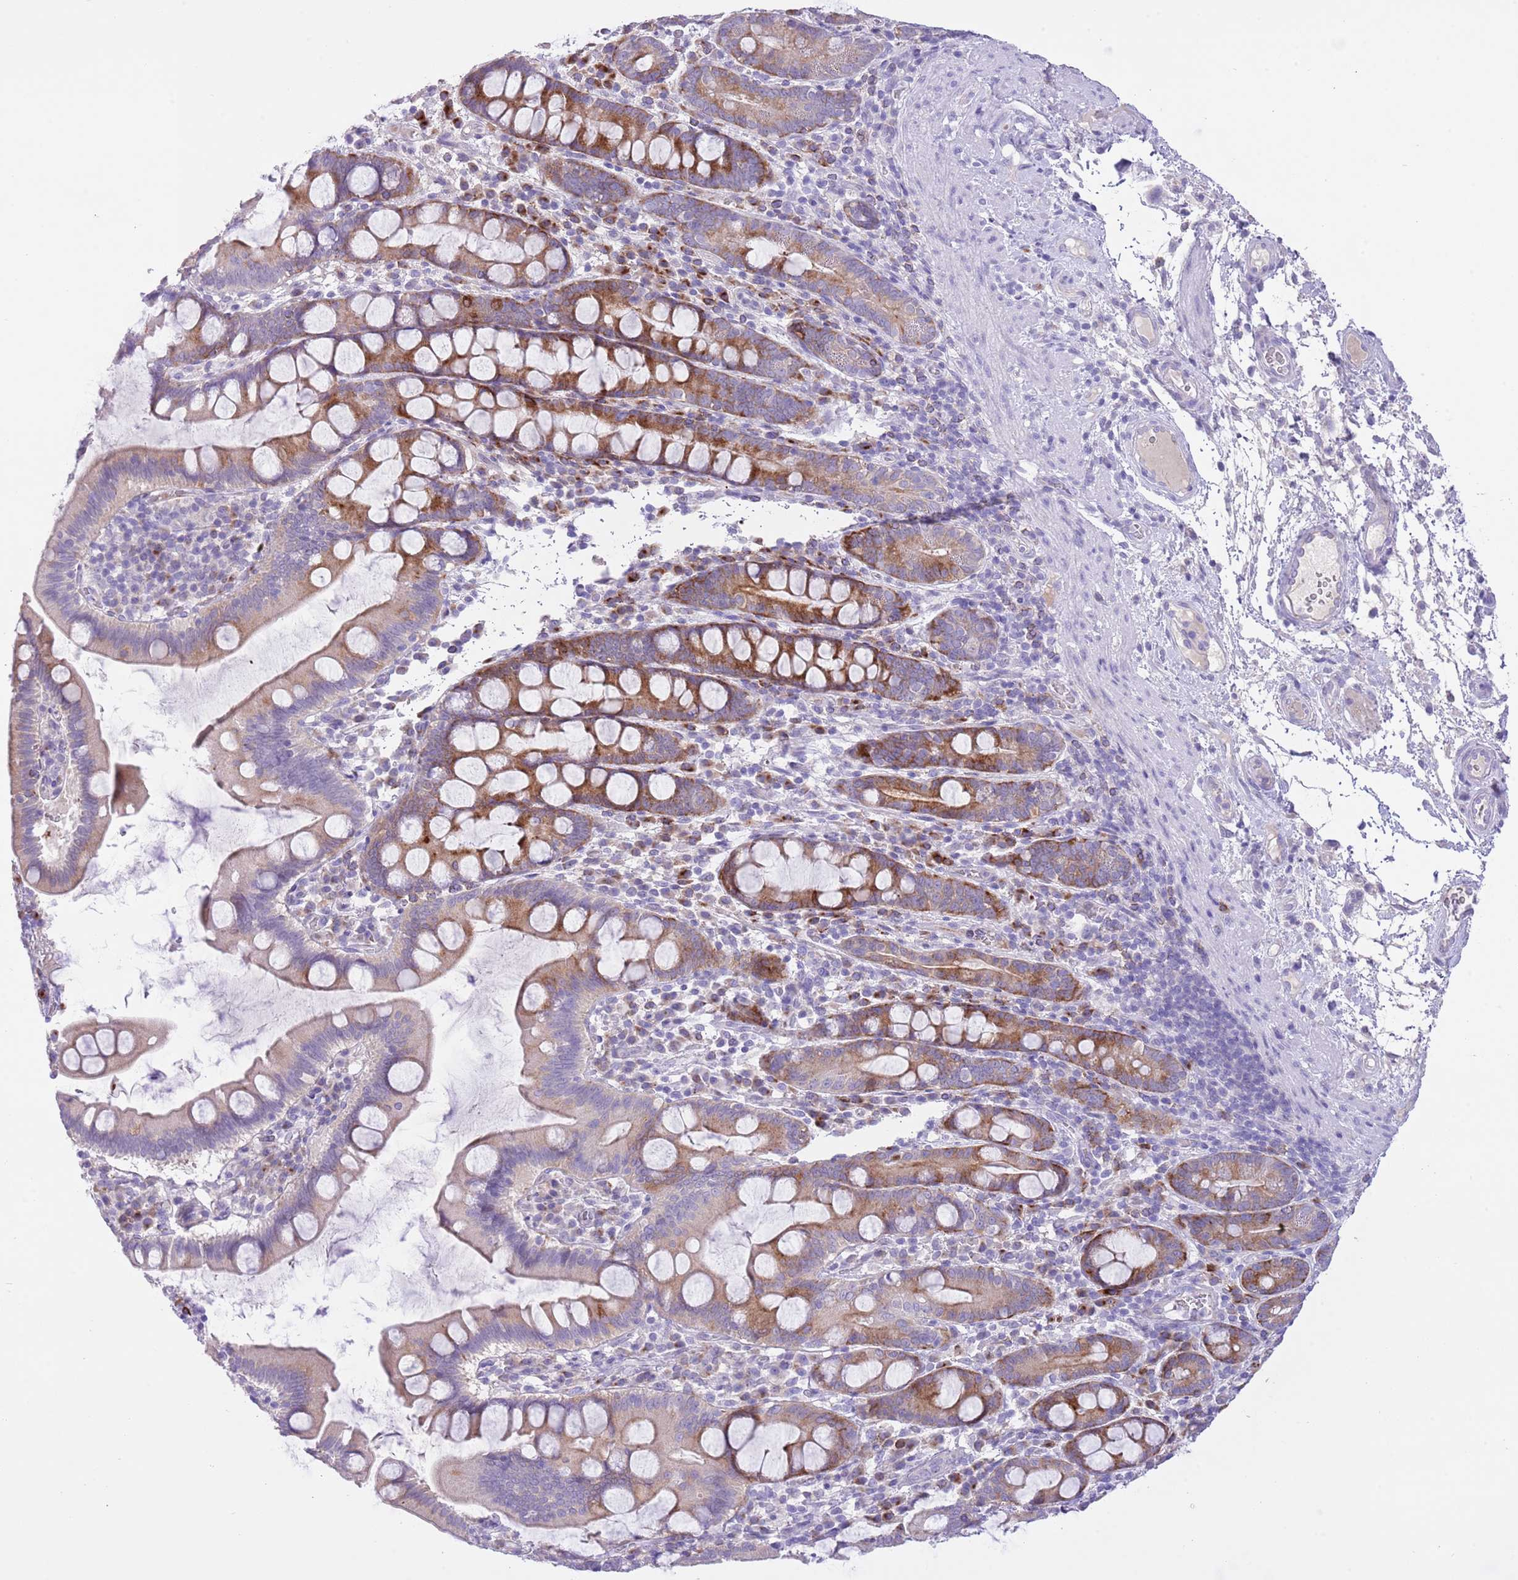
{"staining": {"intensity": "moderate", "quantity": "25%-75%", "location": "cytoplasmic/membranous"}, "tissue": "pancreatic cancer", "cell_type": "Tumor cells", "image_type": "cancer", "snomed": [{"axis": "morphology", "description": "Adenocarcinoma, NOS"}, {"axis": "topography", "description": "Pancreas"}], "caption": "The image exhibits immunohistochemical staining of pancreatic adenocarcinoma. There is moderate cytoplasmic/membranous expression is identified in about 25%-75% of tumor cells.", "gene": "CLEC2A", "patient": {"sex": "male", "age": 68}}